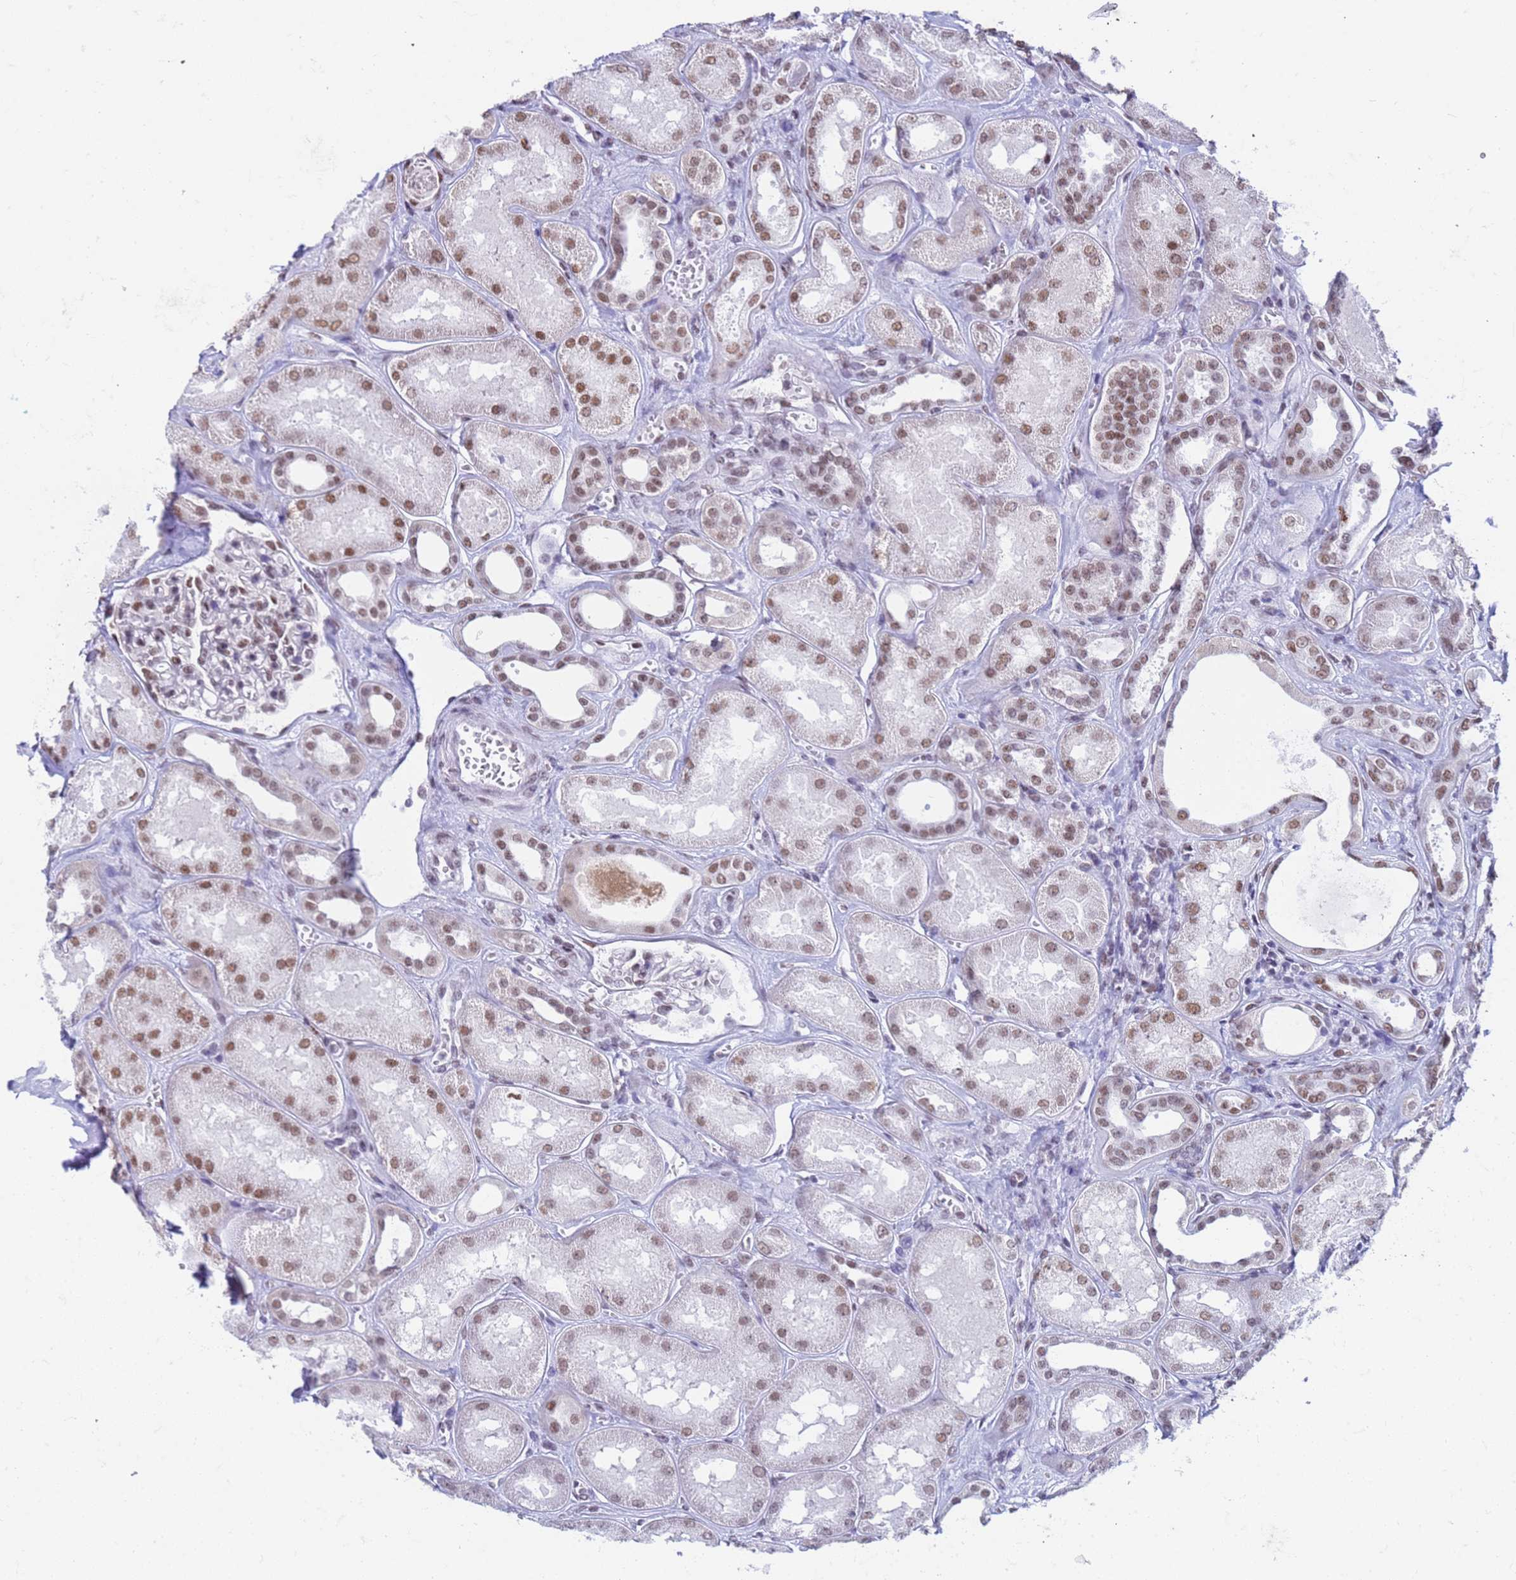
{"staining": {"intensity": "moderate", "quantity": "25%-75%", "location": "nuclear"}, "tissue": "kidney", "cell_type": "Cells in glomeruli", "image_type": "normal", "snomed": [{"axis": "morphology", "description": "Normal tissue, NOS"}, {"axis": "morphology", "description": "Adenocarcinoma, NOS"}, {"axis": "topography", "description": "Kidney"}], "caption": "IHC histopathology image of benign kidney: kidney stained using immunohistochemistry (IHC) displays medium levels of moderate protein expression localized specifically in the nuclear of cells in glomeruli, appearing as a nuclear brown color.", "gene": "FAM170B", "patient": {"sex": "female", "age": 68}}